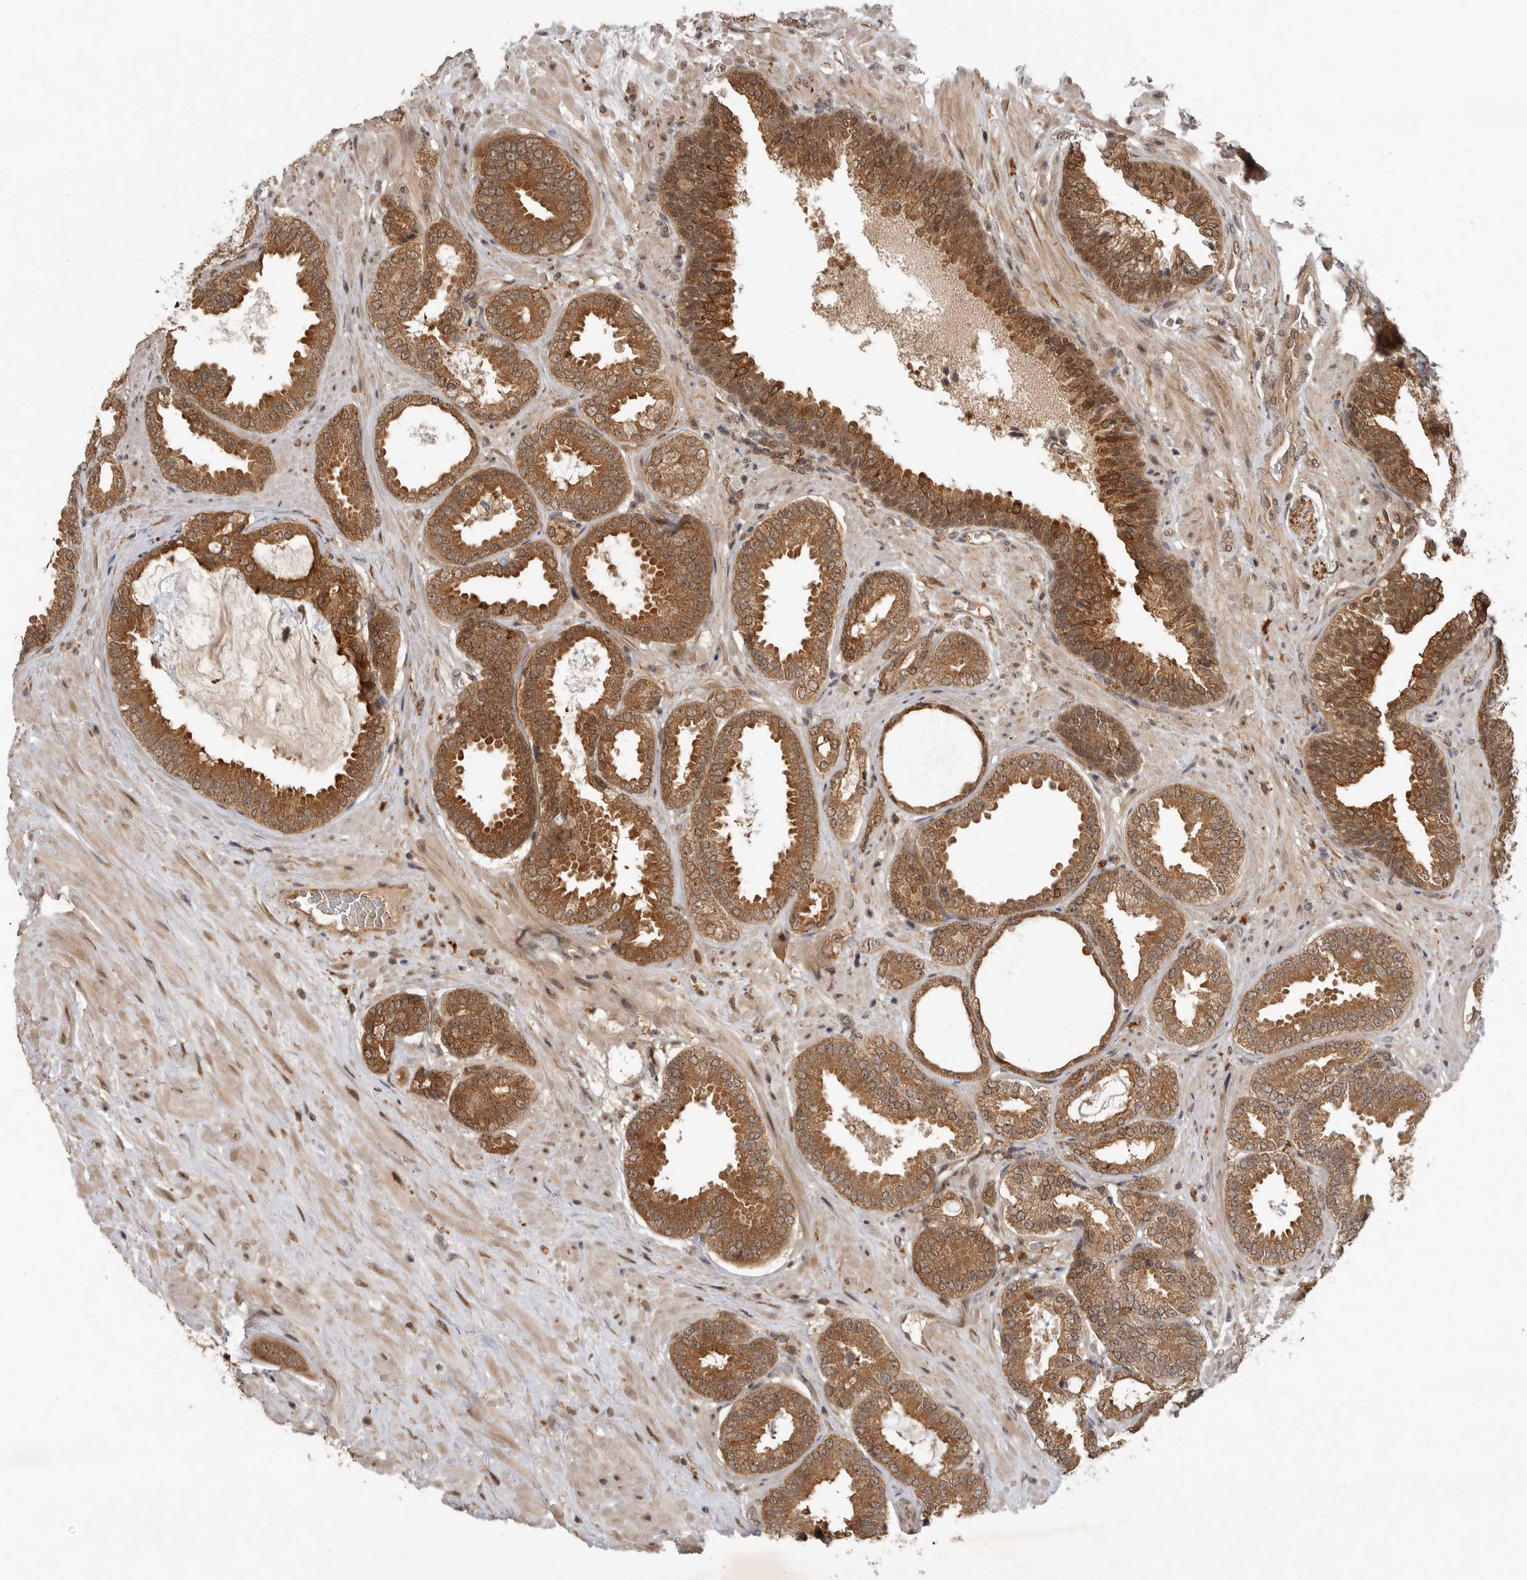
{"staining": {"intensity": "moderate", "quantity": ">75%", "location": "cytoplasmic/membranous"}, "tissue": "prostate cancer", "cell_type": "Tumor cells", "image_type": "cancer", "snomed": [{"axis": "morphology", "description": "Adenocarcinoma, Low grade"}, {"axis": "topography", "description": "Prostate"}], "caption": "Protein expression analysis of prostate cancer demonstrates moderate cytoplasmic/membranous positivity in approximately >75% of tumor cells. (Stains: DAB in brown, nuclei in blue, Microscopy: brightfield microscopy at high magnification).", "gene": "OSBPL9", "patient": {"sex": "male", "age": 71}}